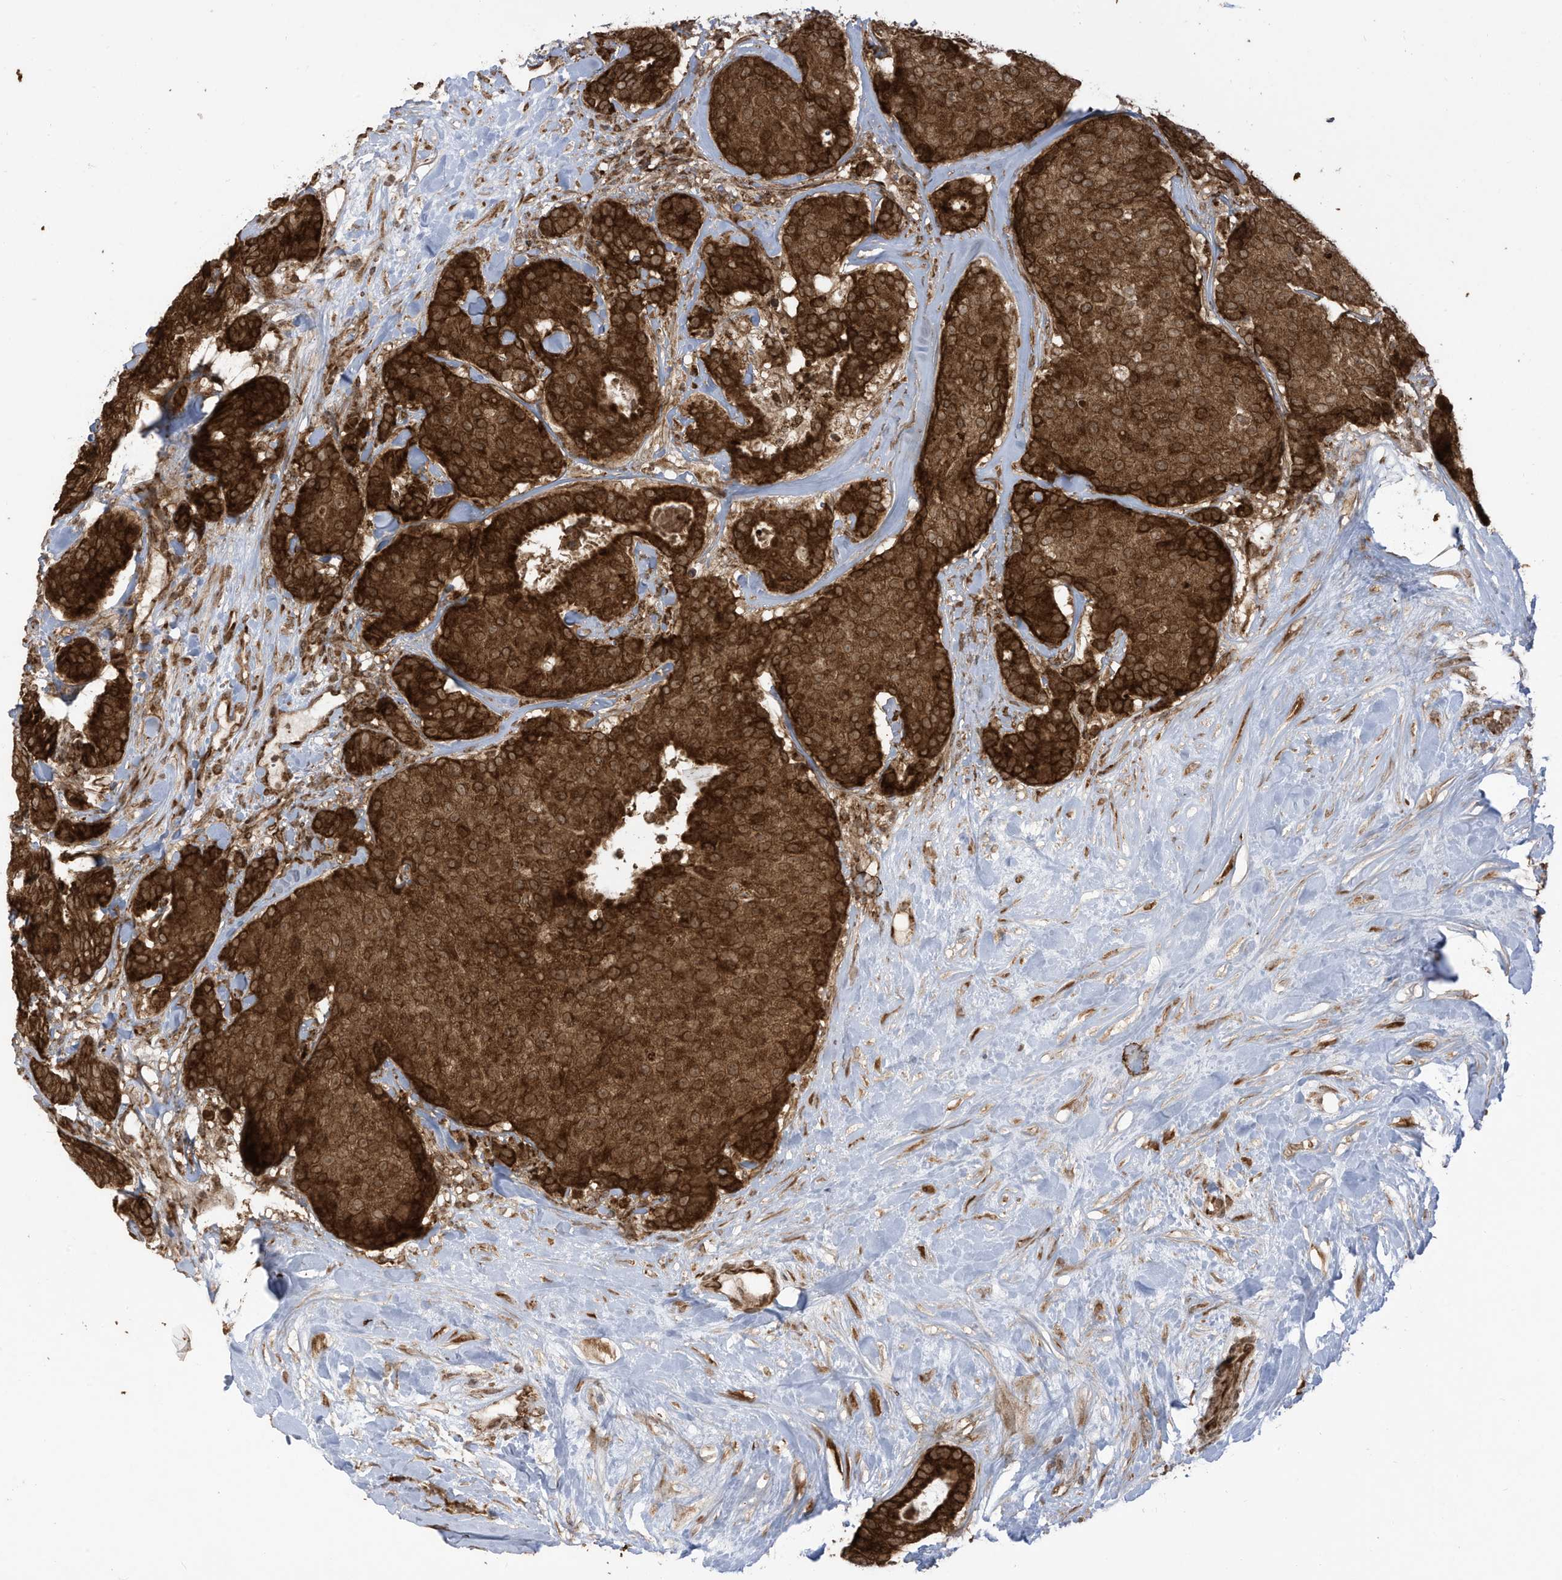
{"staining": {"intensity": "strong", "quantity": ">75%", "location": "cytoplasmic/membranous"}, "tissue": "breast cancer", "cell_type": "Tumor cells", "image_type": "cancer", "snomed": [{"axis": "morphology", "description": "Duct carcinoma"}, {"axis": "topography", "description": "Breast"}], "caption": "Breast invasive ductal carcinoma was stained to show a protein in brown. There is high levels of strong cytoplasmic/membranous expression in about >75% of tumor cells.", "gene": "TRIM67", "patient": {"sex": "female", "age": 75}}